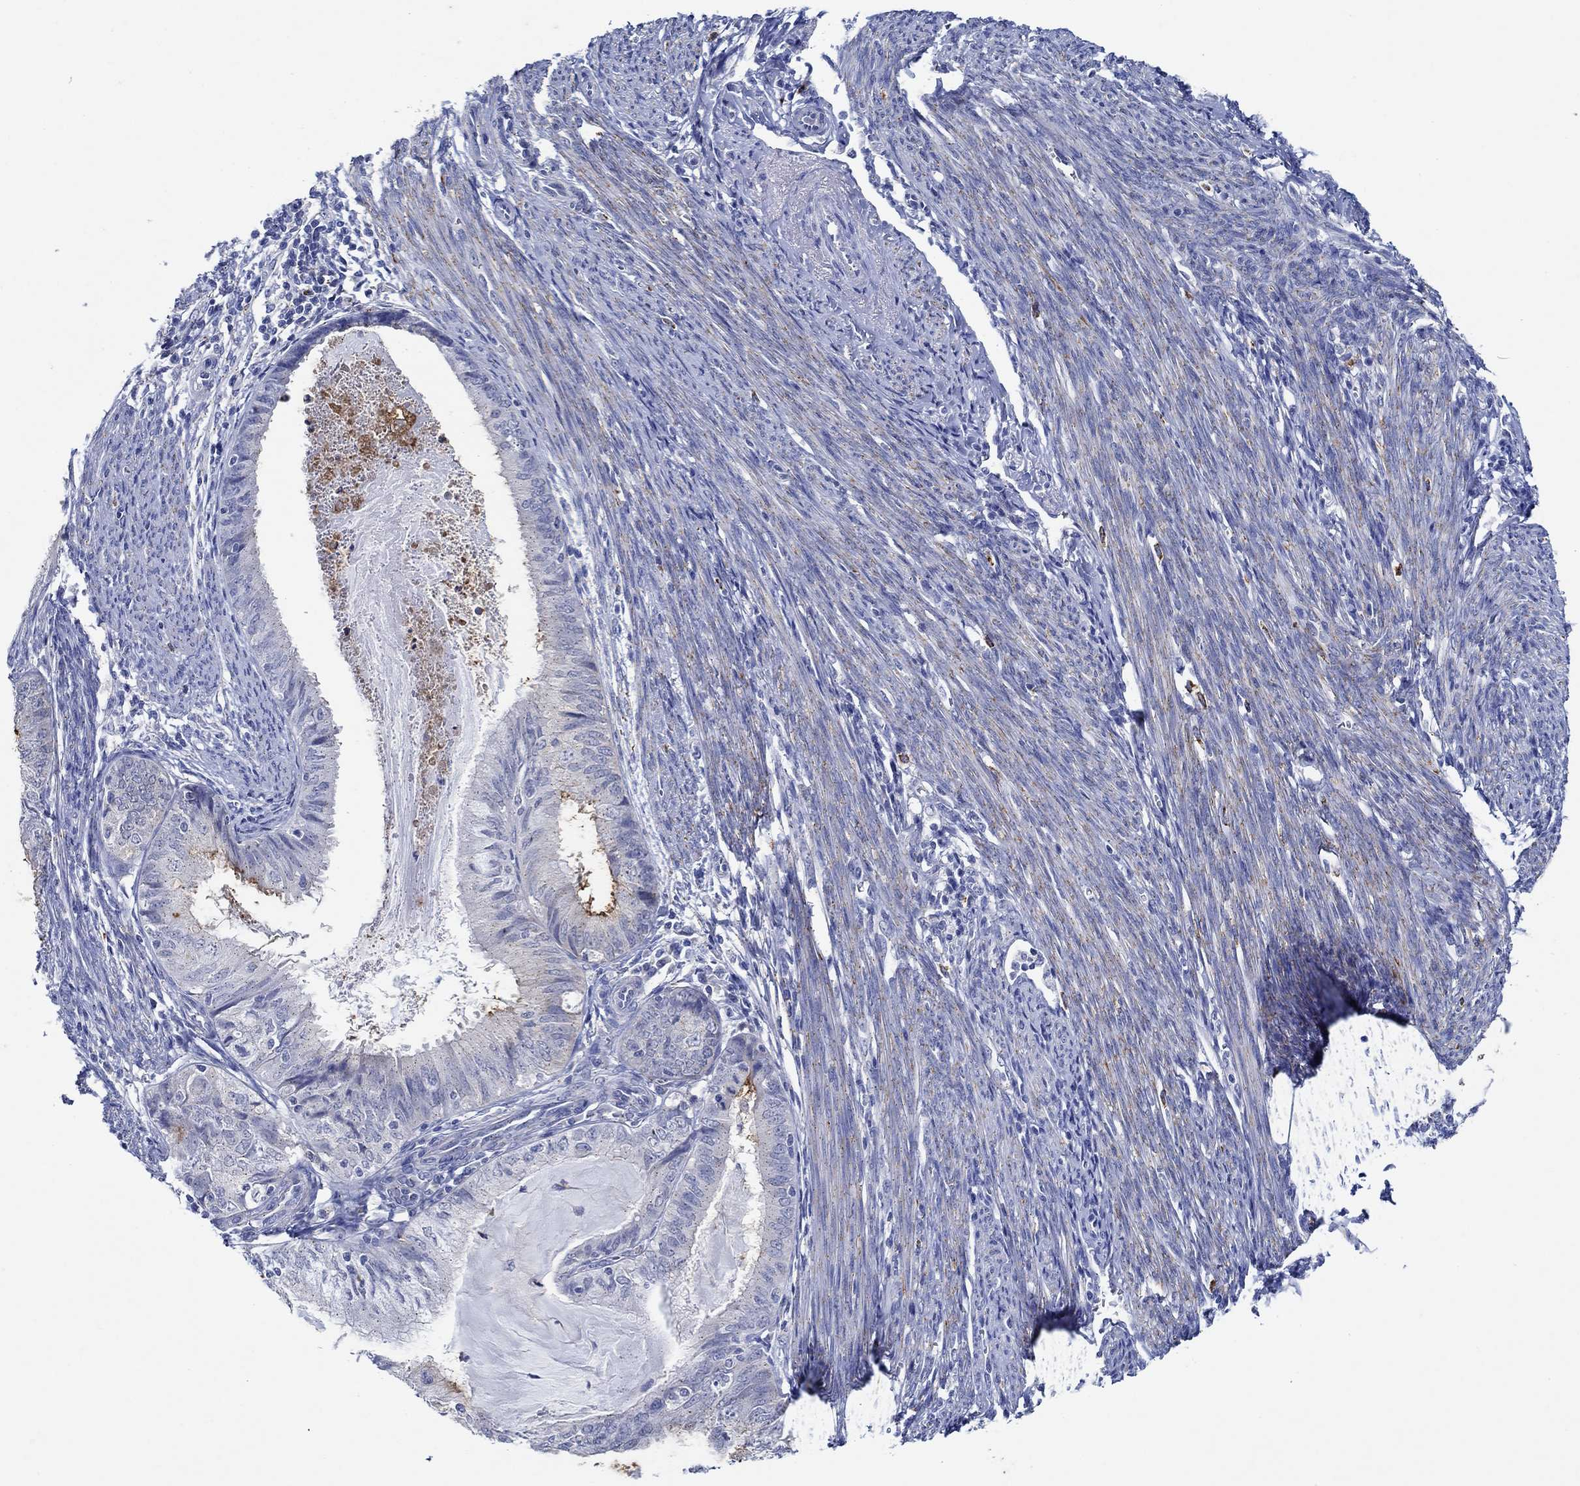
{"staining": {"intensity": "strong", "quantity": "<25%", "location": "cytoplasmic/membranous"}, "tissue": "endometrial cancer", "cell_type": "Tumor cells", "image_type": "cancer", "snomed": [{"axis": "morphology", "description": "Adenocarcinoma, NOS"}, {"axis": "topography", "description": "Endometrium"}], "caption": "Endometrial cancer stained with a protein marker demonstrates strong staining in tumor cells.", "gene": "CPM", "patient": {"sex": "female", "age": 57}}